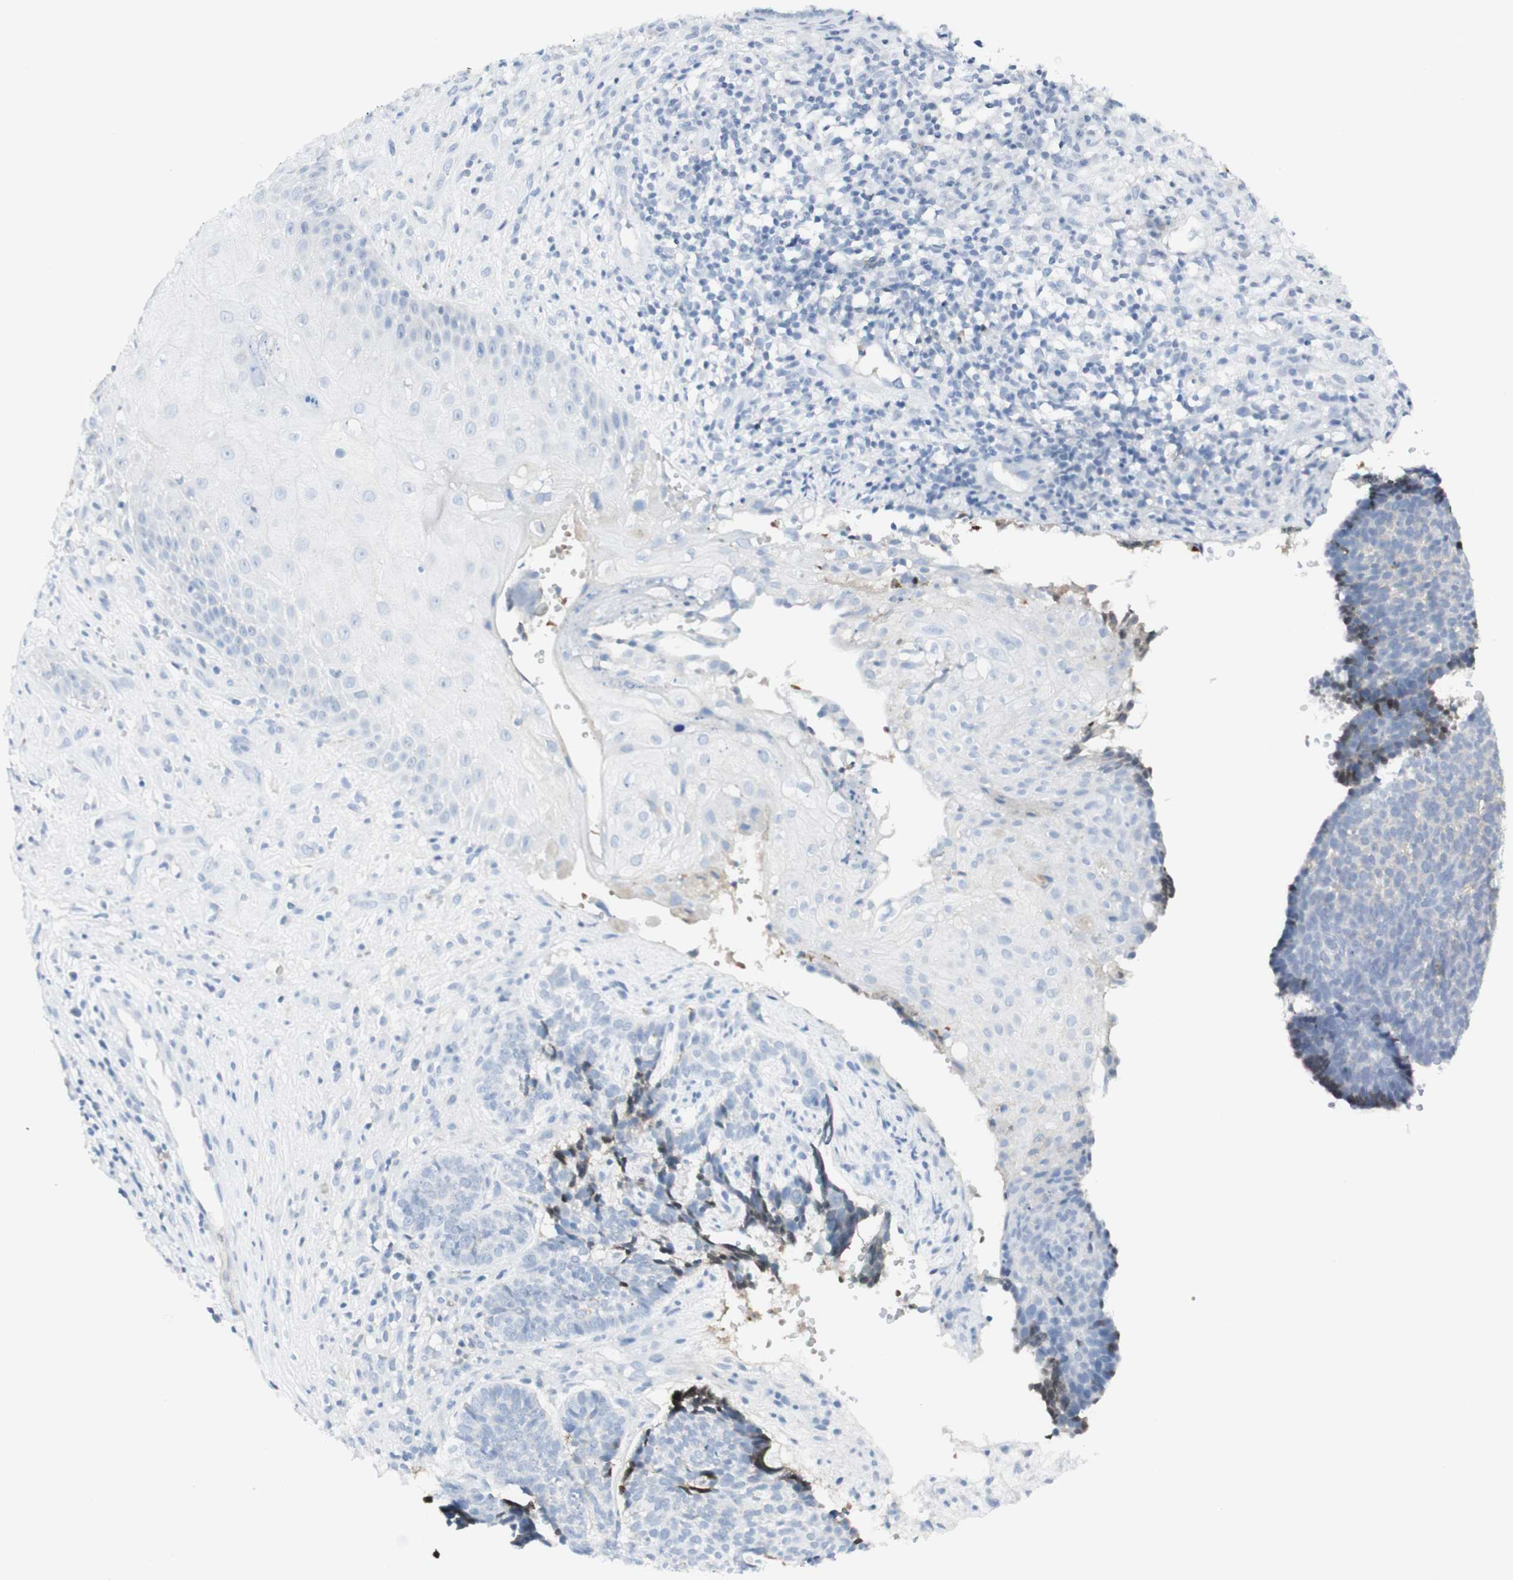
{"staining": {"intensity": "weak", "quantity": "<25%", "location": "cytoplasmic/membranous"}, "tissue": "skin cancer", "cell_type": "Tumor cells", "image_type": "cancer", "snomed": [{"axis": "morphology", "description": "Basal cell carcinoma"}, {"axis": "topography", "description": "Skin"}], "caption": "Tumor cells are negative for brown protein staining in skin cancer. (DAB immunohistochemistry, high magnification).", "gene": "MDK", "patient": {"sex": "male", "age": 84}}